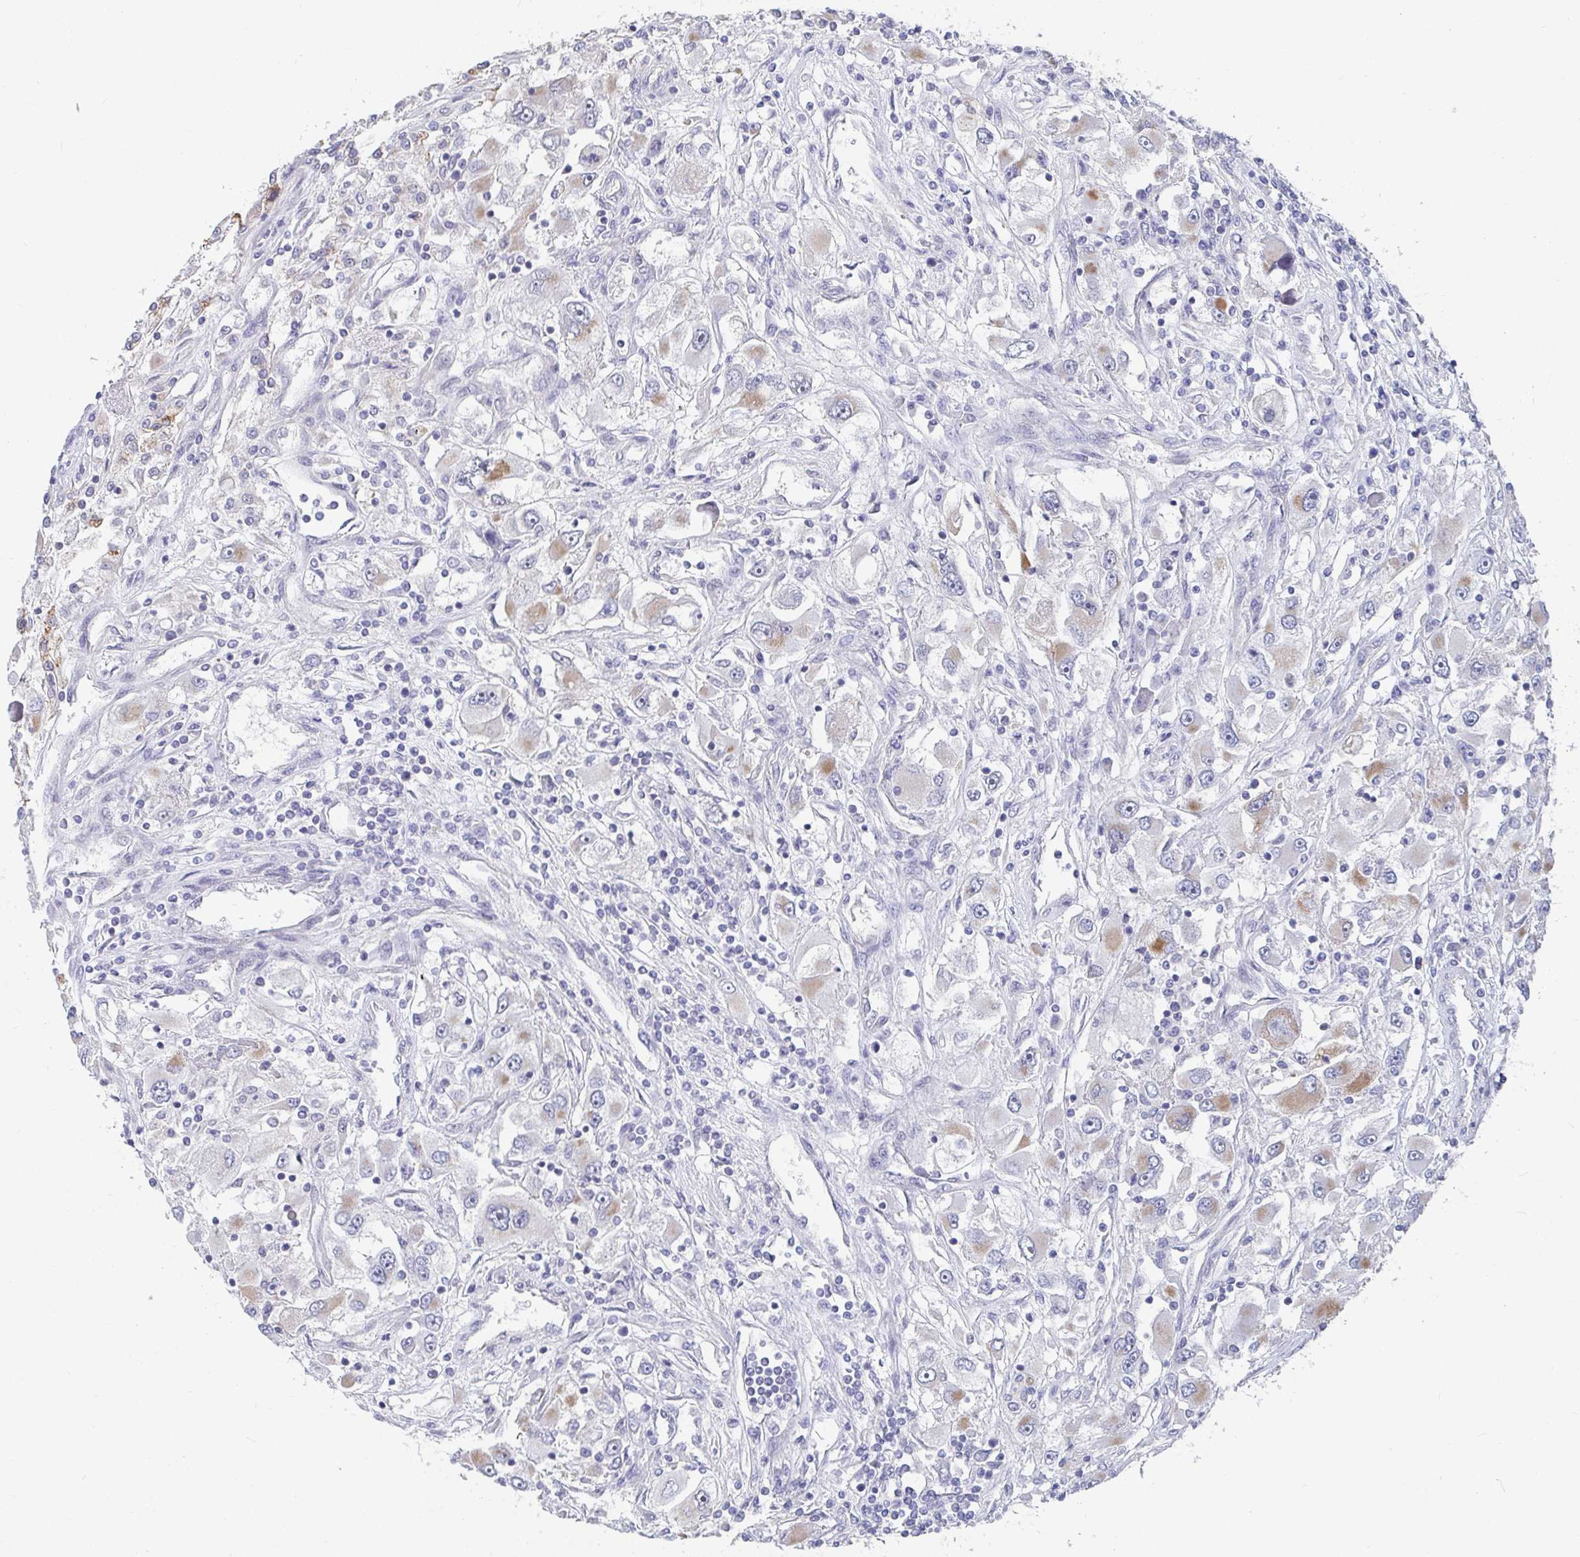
{"staining": {"intensity": "weak", "quantity": "<25%", "location": "cytoplasmic/membranous"}, "tissue": "renal cancer", "cell_type": "Tumor cells", "image_type": "cancer", "snomed": [{"axis": "morphology", "description": "Adenocarcinoma, NOS"}, {"axis": "topography", "description": "Kidney"}], "caption": "Immunohistochemistry micrograph of neoplastic tissue: human renal cancer (adenocarcinoma) stained with DAB (3,3'-diaminobenzidine) exhibits no significant protein staining in tumor cells.", "gene": "FAM156B", "patient": {"sex": "female", "age": 52}}